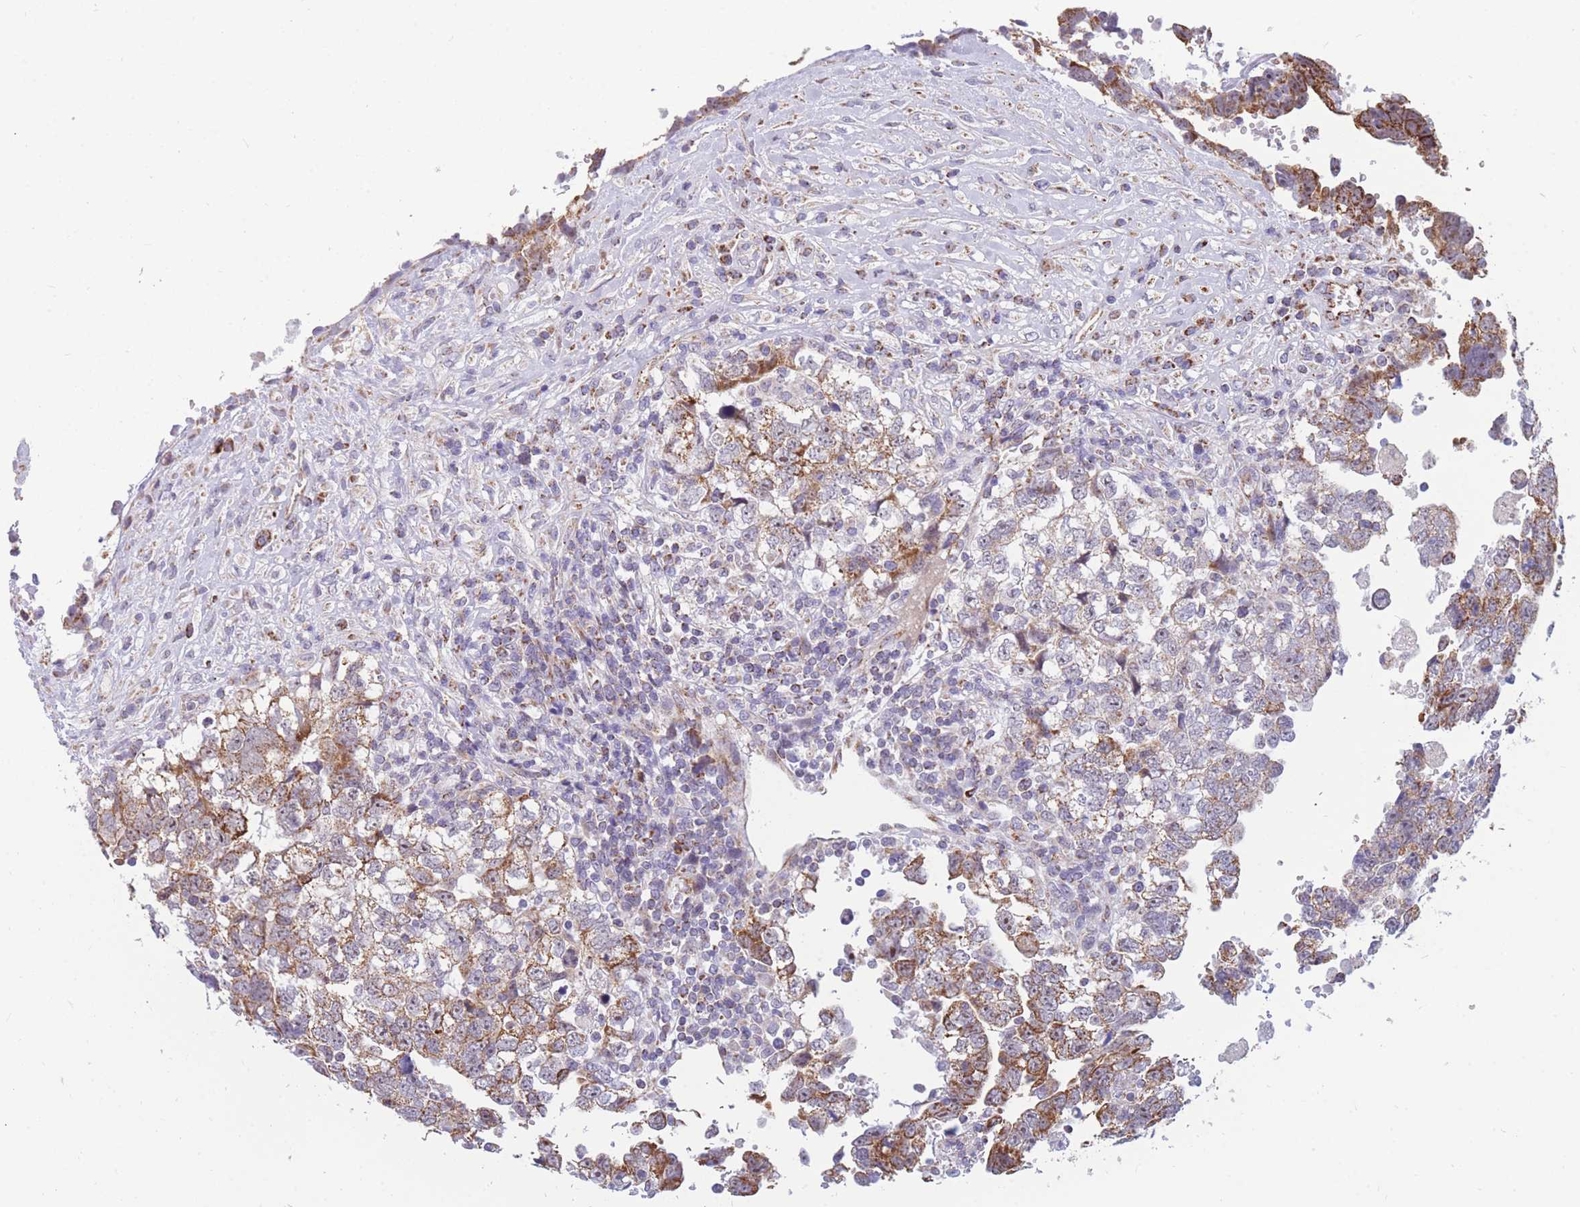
{"staining": {"intensity": "moderate", "quantity": ">75%", "location": "cytoplasmic/membranous"}, "tissue": "testis cancer", "cell_type": "Tumor cells", "image_type": "cancer", "snomed": [{"axis": "morphology", "description": "Carcinoma, Embryonal, NOS"}, {"axis": "topography", "description": "Testis"}], "caption": "Immunohistochemistry histopathology image of neoplastic tissue: testis embryonal carcinoma stained using immunohistochemistry reveals medium levels of moderate protein expression localized specifically in the cytoplasmic/membranous of tumor cells, appearing as a cytoplasmic/membranous brown color.", "gene": "DDX49", "patient": {"sex": "male", "age": 37}}